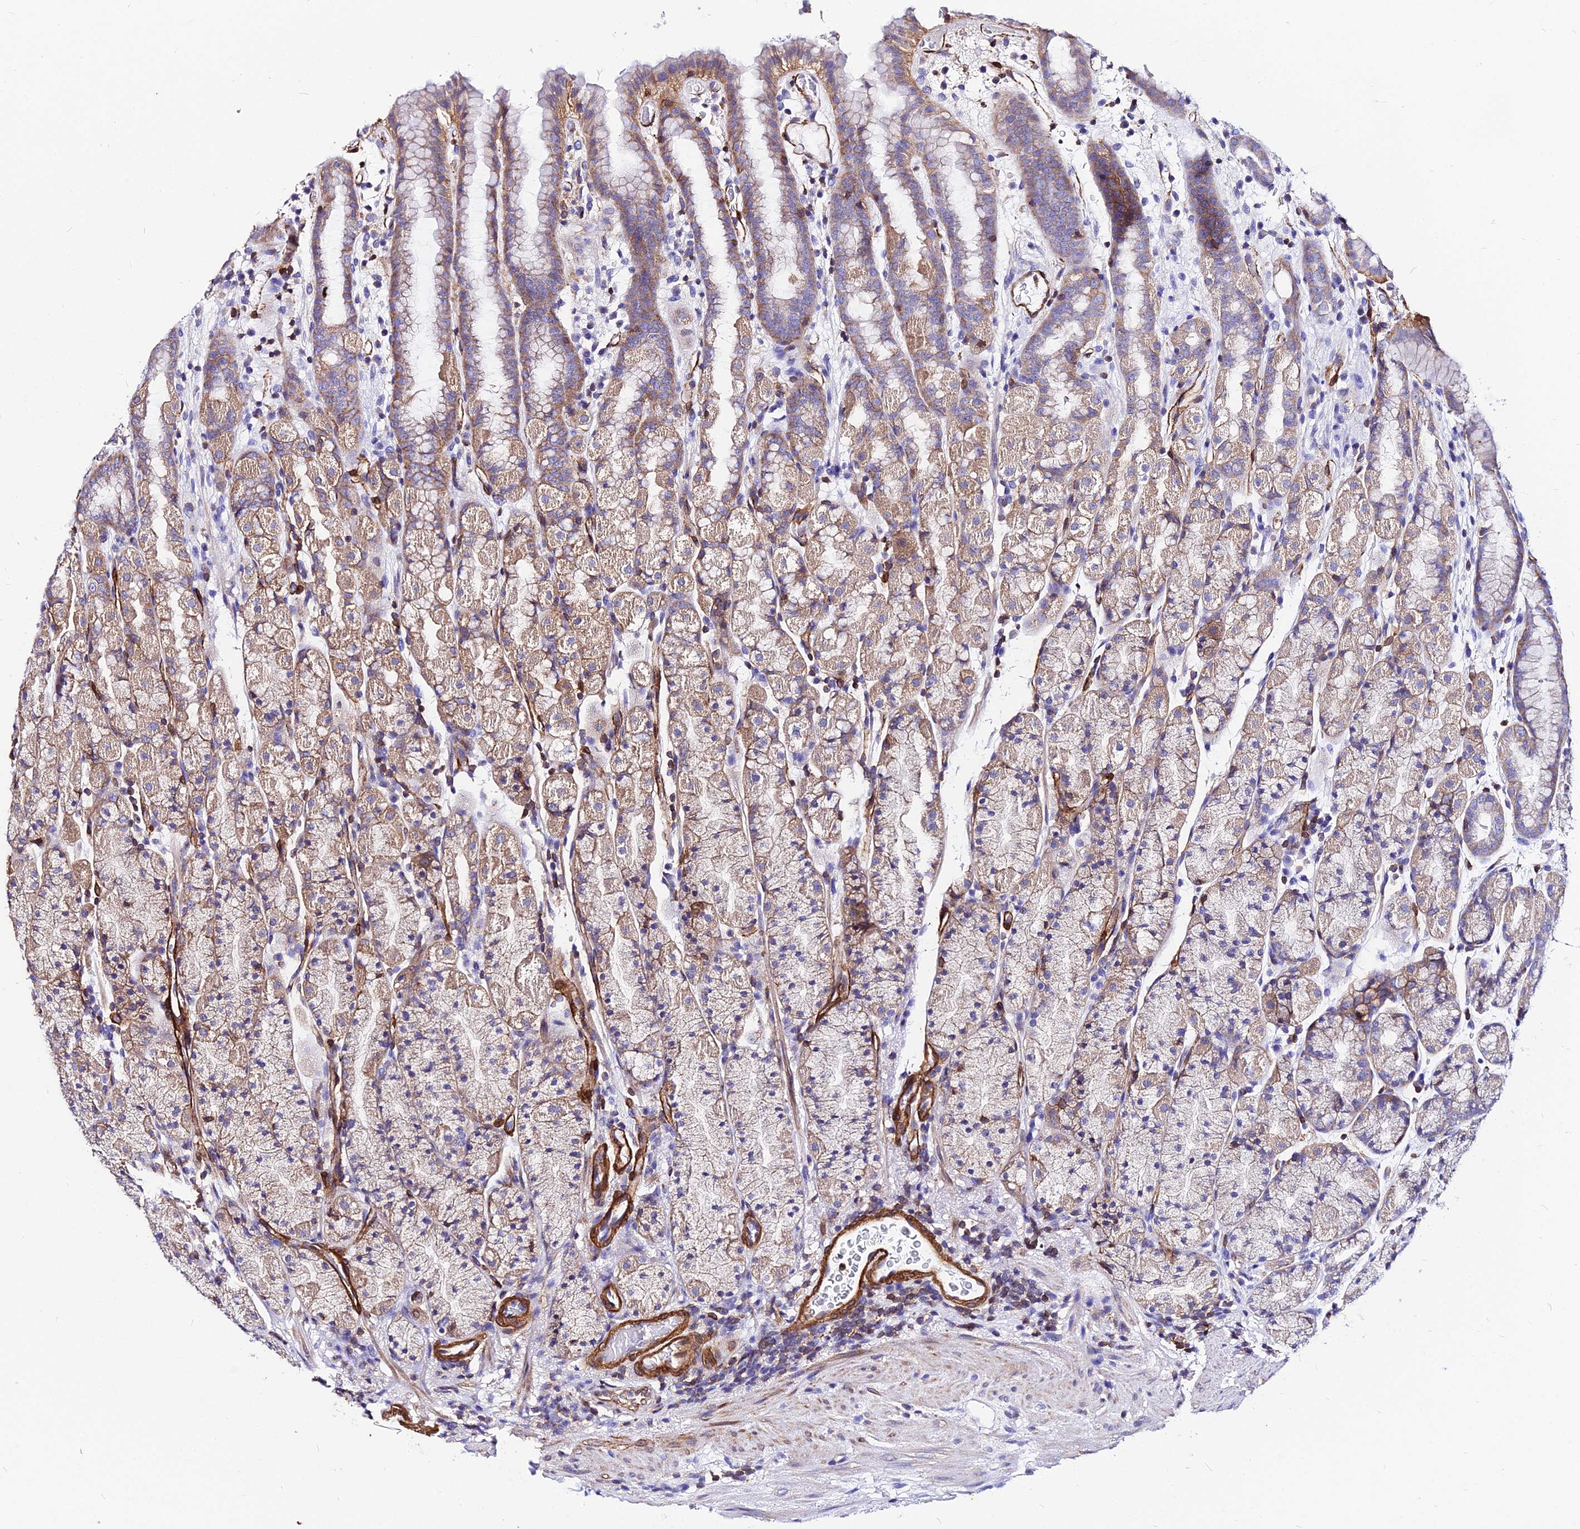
{"staining": {"intensity": "moderate", "quantity": ">75%", "location": "cytoplasmic/membranous"}, "tissue": "stomach", "cell_type": "Glandular cells", "image_type": "normal", "snomed": [{"axis": "morphology", "description": "Normal tissue, NOS"}, {"axis": "topography", "description": "Stomach, upper"}, {"axis": "topography", "description": "Stomach, lower"}, {"axis": "topography", "description": "Small intestine"}], "caption": "IHC image of normal stomach: stomach stained using immunohistochemistry shows medium levels of moderate protein expression localized specifically in the cytoplasmic/membranous of glandular cells, appearing as a cytoplasmic/membranous brown color.", "gene": "CSRP1", "patient": {"sex": "male", "age": 68}}